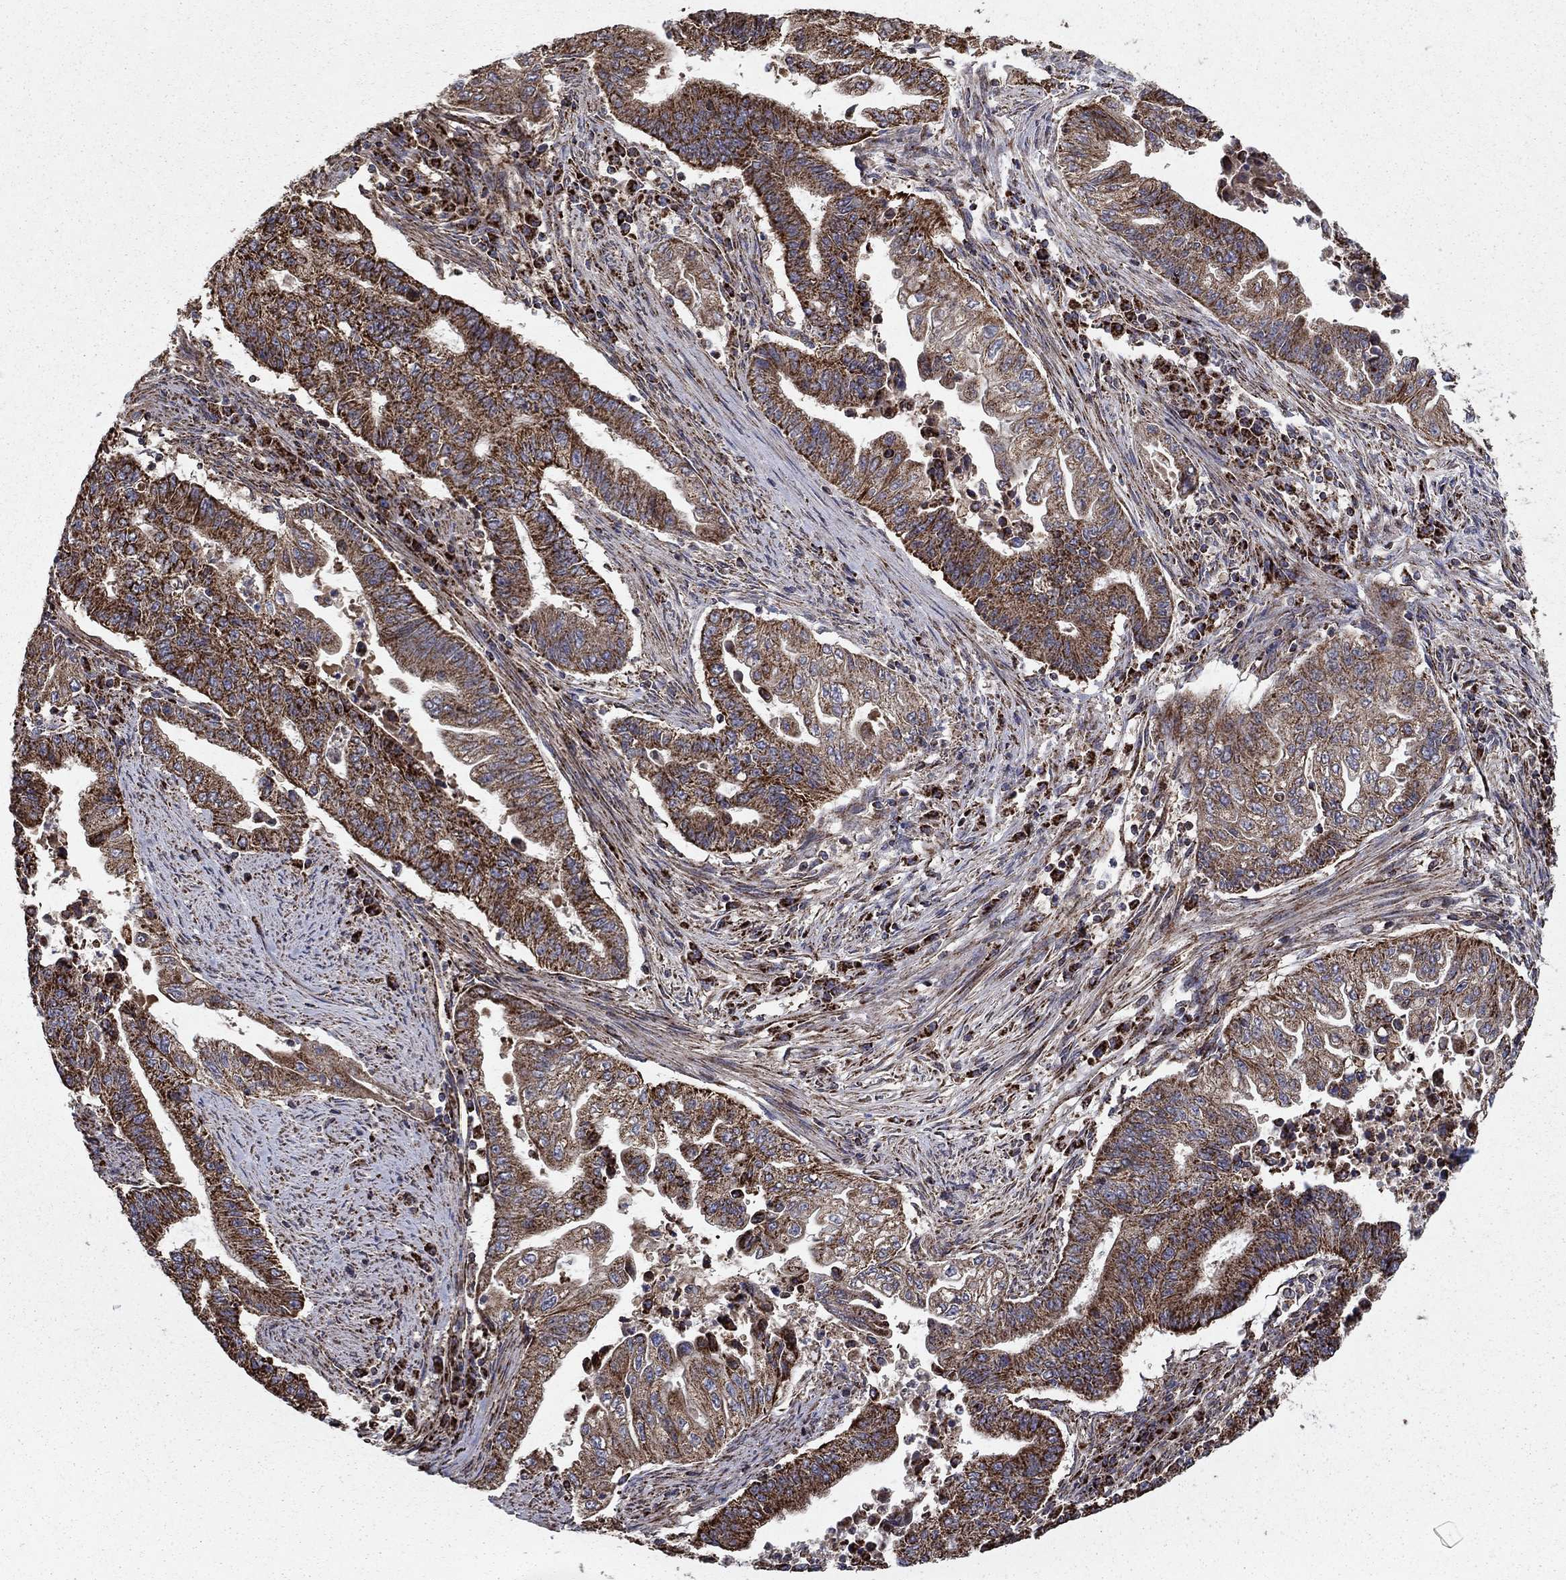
{"staining": {"intensity": "strong", "quantity": ">75%", "location": "cytoplasmic/membranous"}, "tissue": "endometrial cancer", "cell_type": "Tumor cells", "image_type": "cancer", "snomed": [{"axis": "morphology", "description": "Adenocarcinoma, NOS"}, {"axis": "topography", "description": "Uterus"}, {"axis": "topography", "description": "Endometrium"}], "caption": "This photomicrograph displays IHC staining of endometrial adenocarcinoma, with high strong cytoplasmic/membranous positivity in about >75% of tumor cells.", "gene": "NDUFS8", "patient": {"sex": "female", "age": 54}}